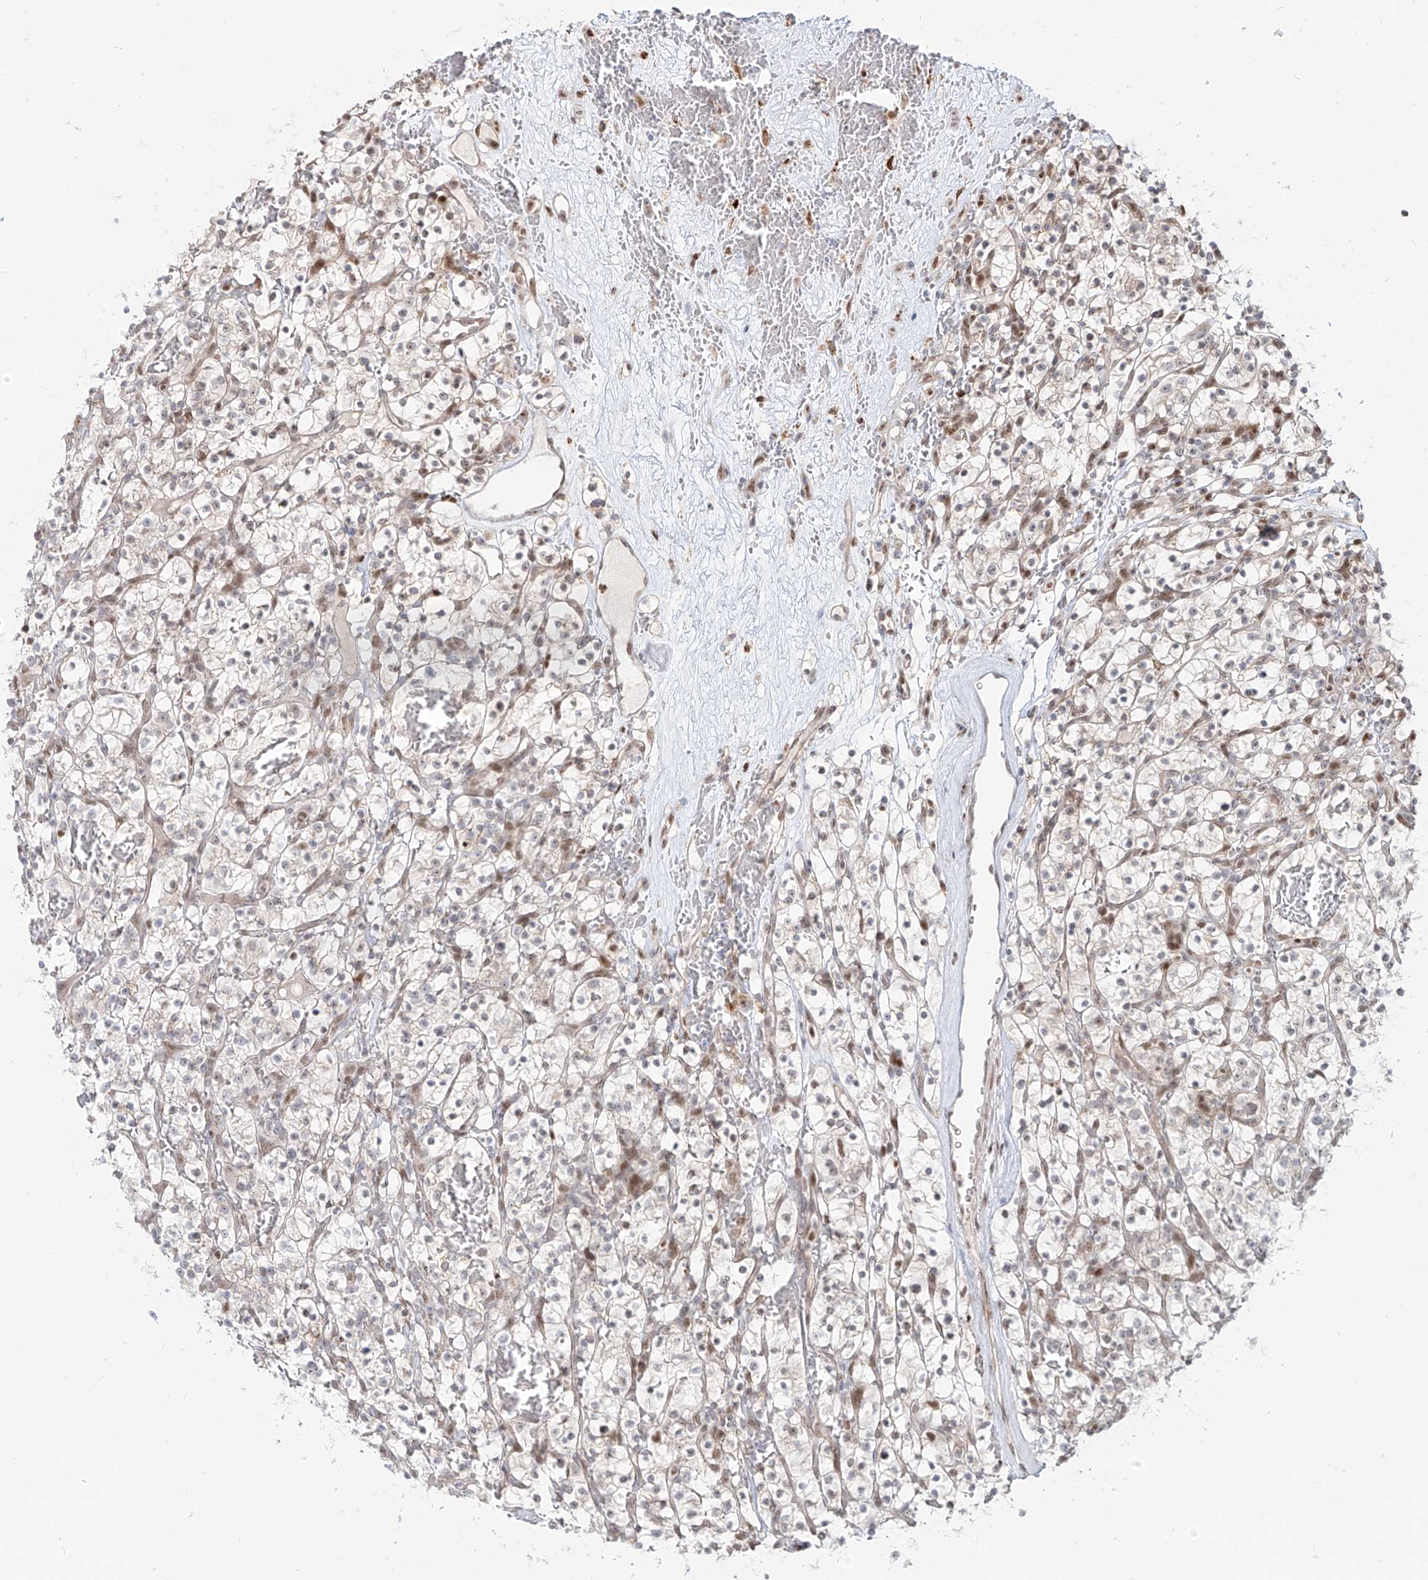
{"staining": {"intensity": "weak", "quantity": "<25%", "location": "nuclear"}, "tissue": "renal cancer", "cell_type": "Tumor cells", "image_type": "cancer", "snomed": [{"axis": "morphology", "description": "Adenocarcinoma, NOS"}, {"axis": "topography", "description": "Kidney"}], "caption": "This is an immunohistochemistry image of renal cancer. There is no positivity in tumor cells.", "gene": "ZNF710", "patient": {"sex": "female", "age": 57}}